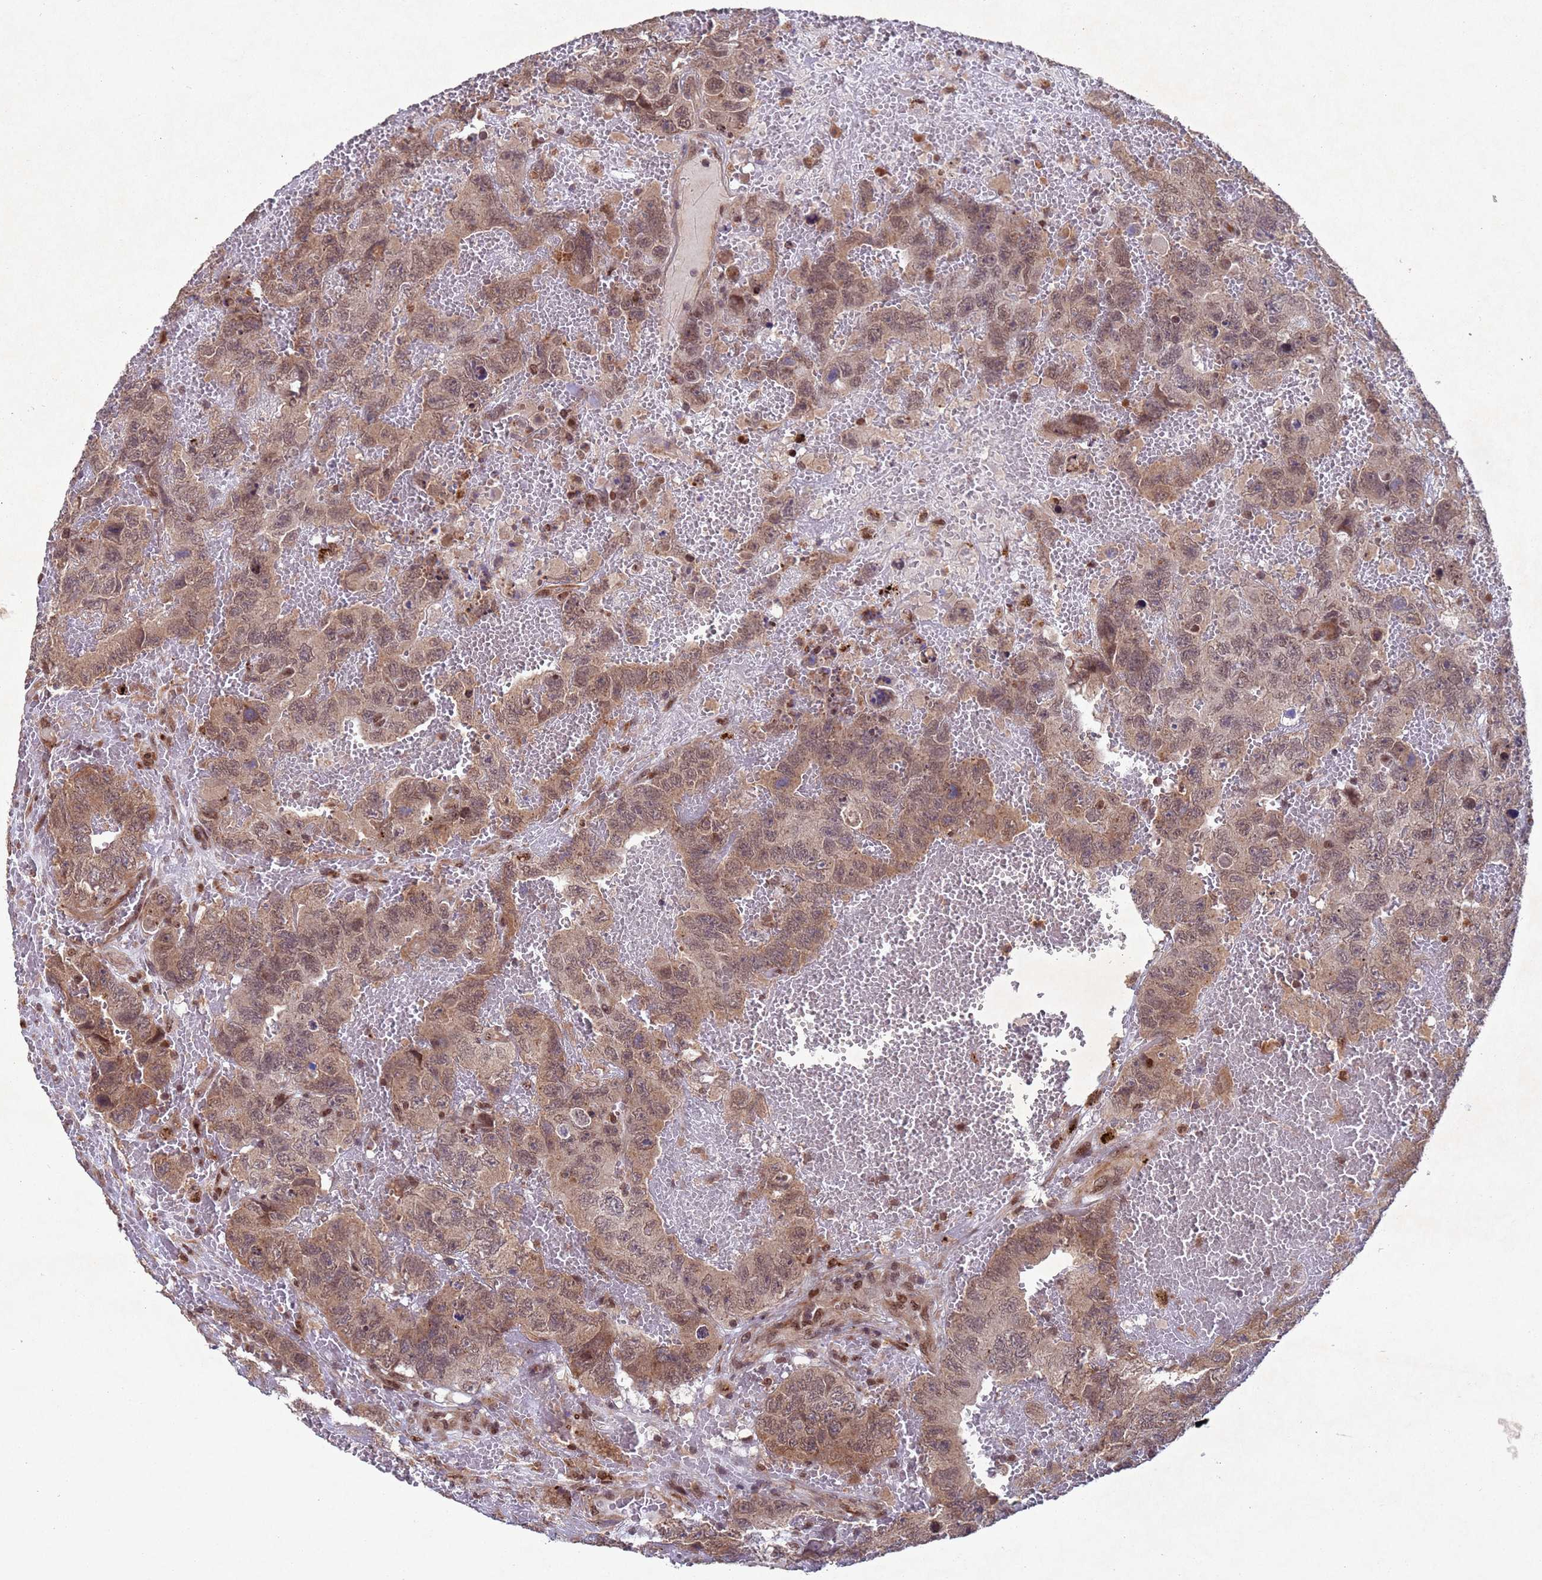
{"staining": {"intensity": "moderate", "quantity": ">75%", "location": "cytoplasmic/membranous,nuclear"}, "tissue": "testis cancer", "cell_type": "Tumor cells", "image_type": "cancer", "snomed": [{"axis": "morphology", "description": "Carcinoma, Embryonal, NOS"}, {"axis": "topography", "description": "Testis"}], "caption": "IHC micrograph of neoplastic tissue: human testis cancer stained using immunohistochemistry (IHC) displays medium levels of moderate protein expression localized specifically in the cytoplasmic/membranous and nuclear of tumor cells, appearing as a cytoplasmic/membranous and nuclear brown color.", "gene": "TBK1", "patient": {"sex": "male", "age": 45}}